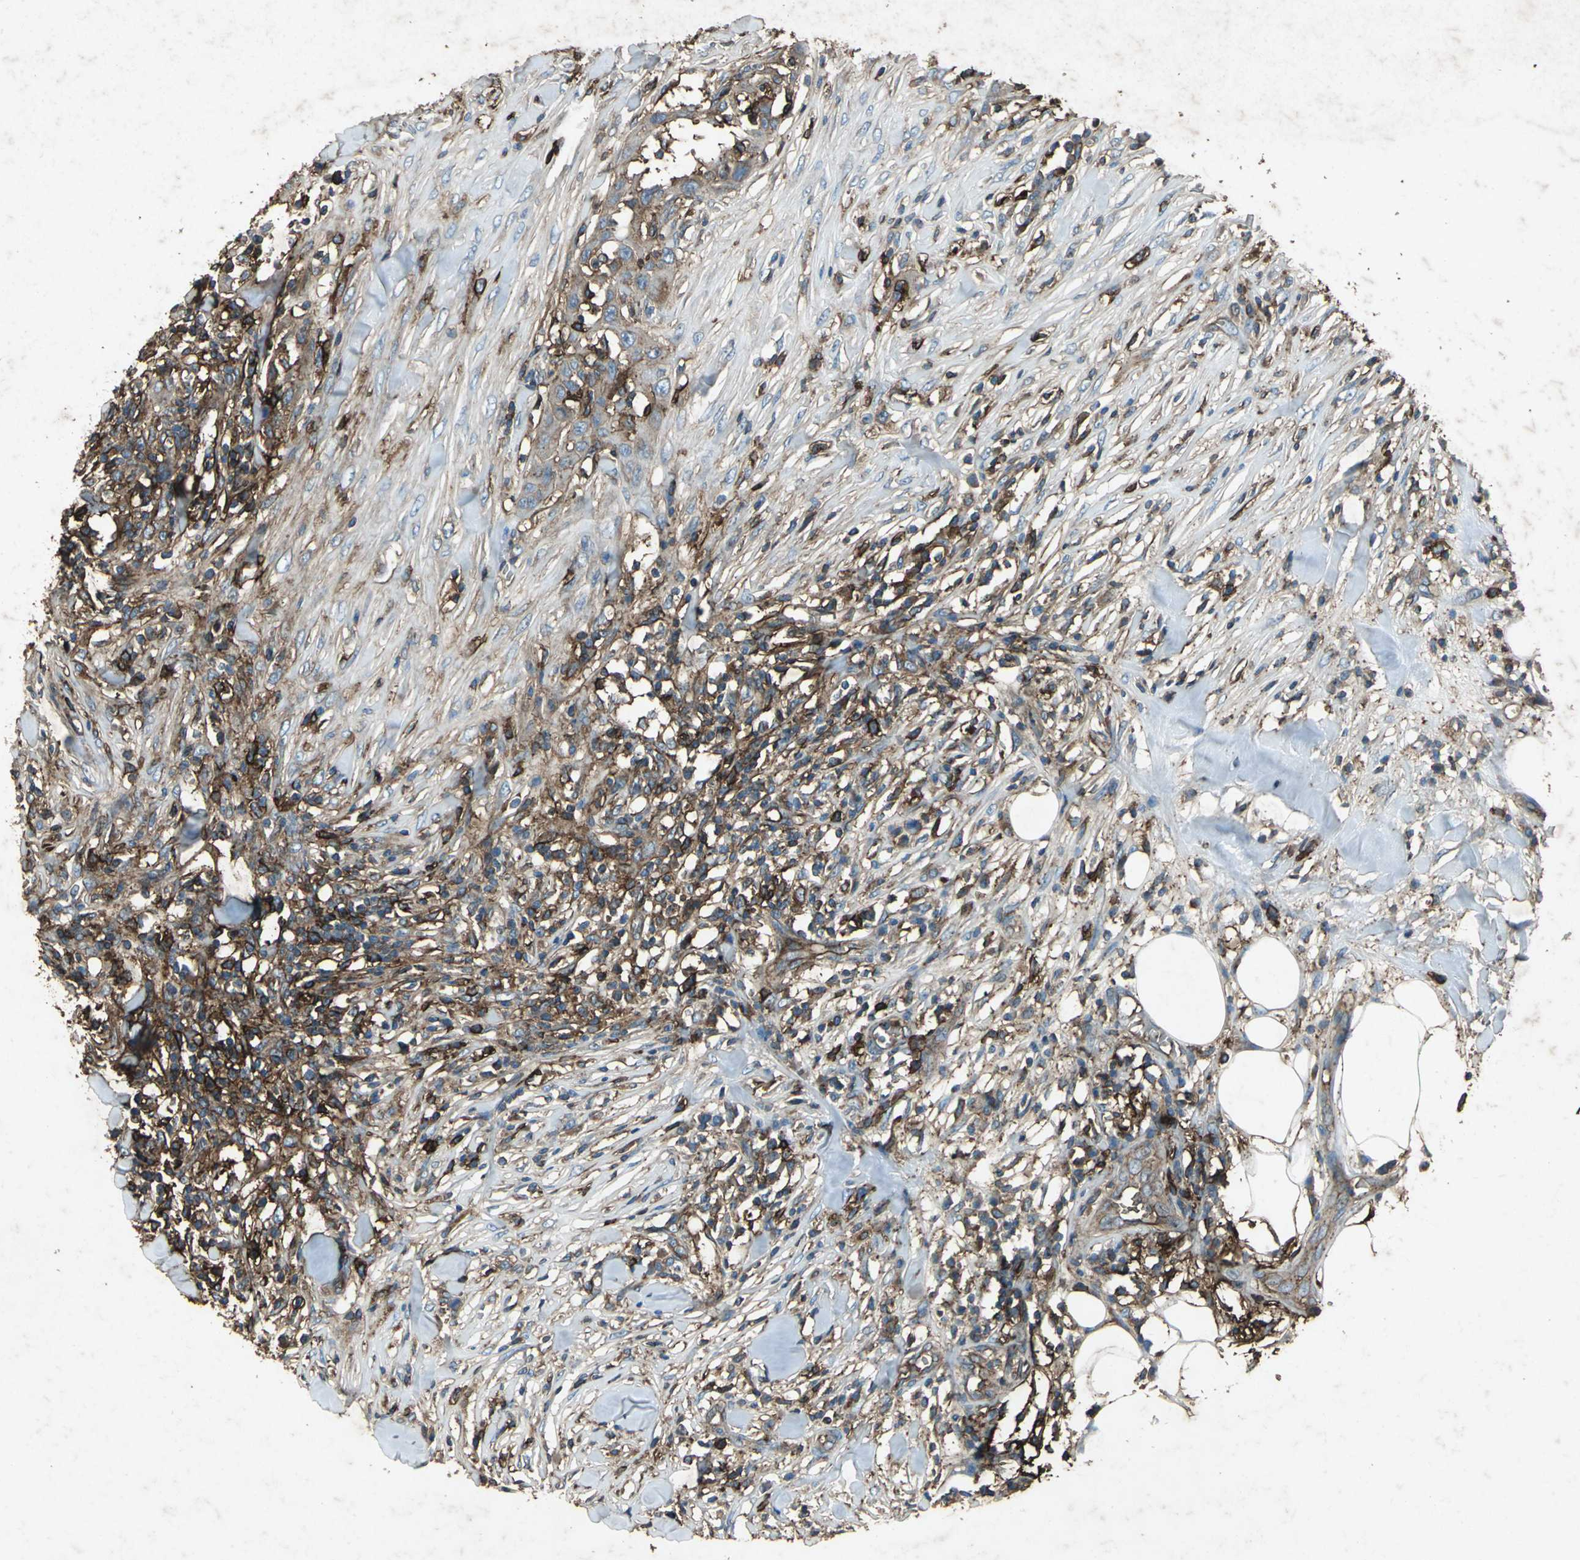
{"staining": {"intensity": "weak", "quantity": ">75%", "location": "cytoplasmic/membranous"}, "tissue": "skin cancer", "cell_type": "Tumor cells", "image_type": "cancer", "snomed": [{"axis": "morphology", "description": "Squamous cell carcinoma, NOS"}, {"axis": "topography", "description": "Skin"}], "caption": "High-power microscopy captured an immunohistochemistry (IHC) photomicrograph of skin cancer (squamous cell carcinoma), revealing weak cytoplasmic/membranous expression in approximately >75% of tumor cells.", "gene": "CCR6", "patient": {"sex": "male", "age": 24}}